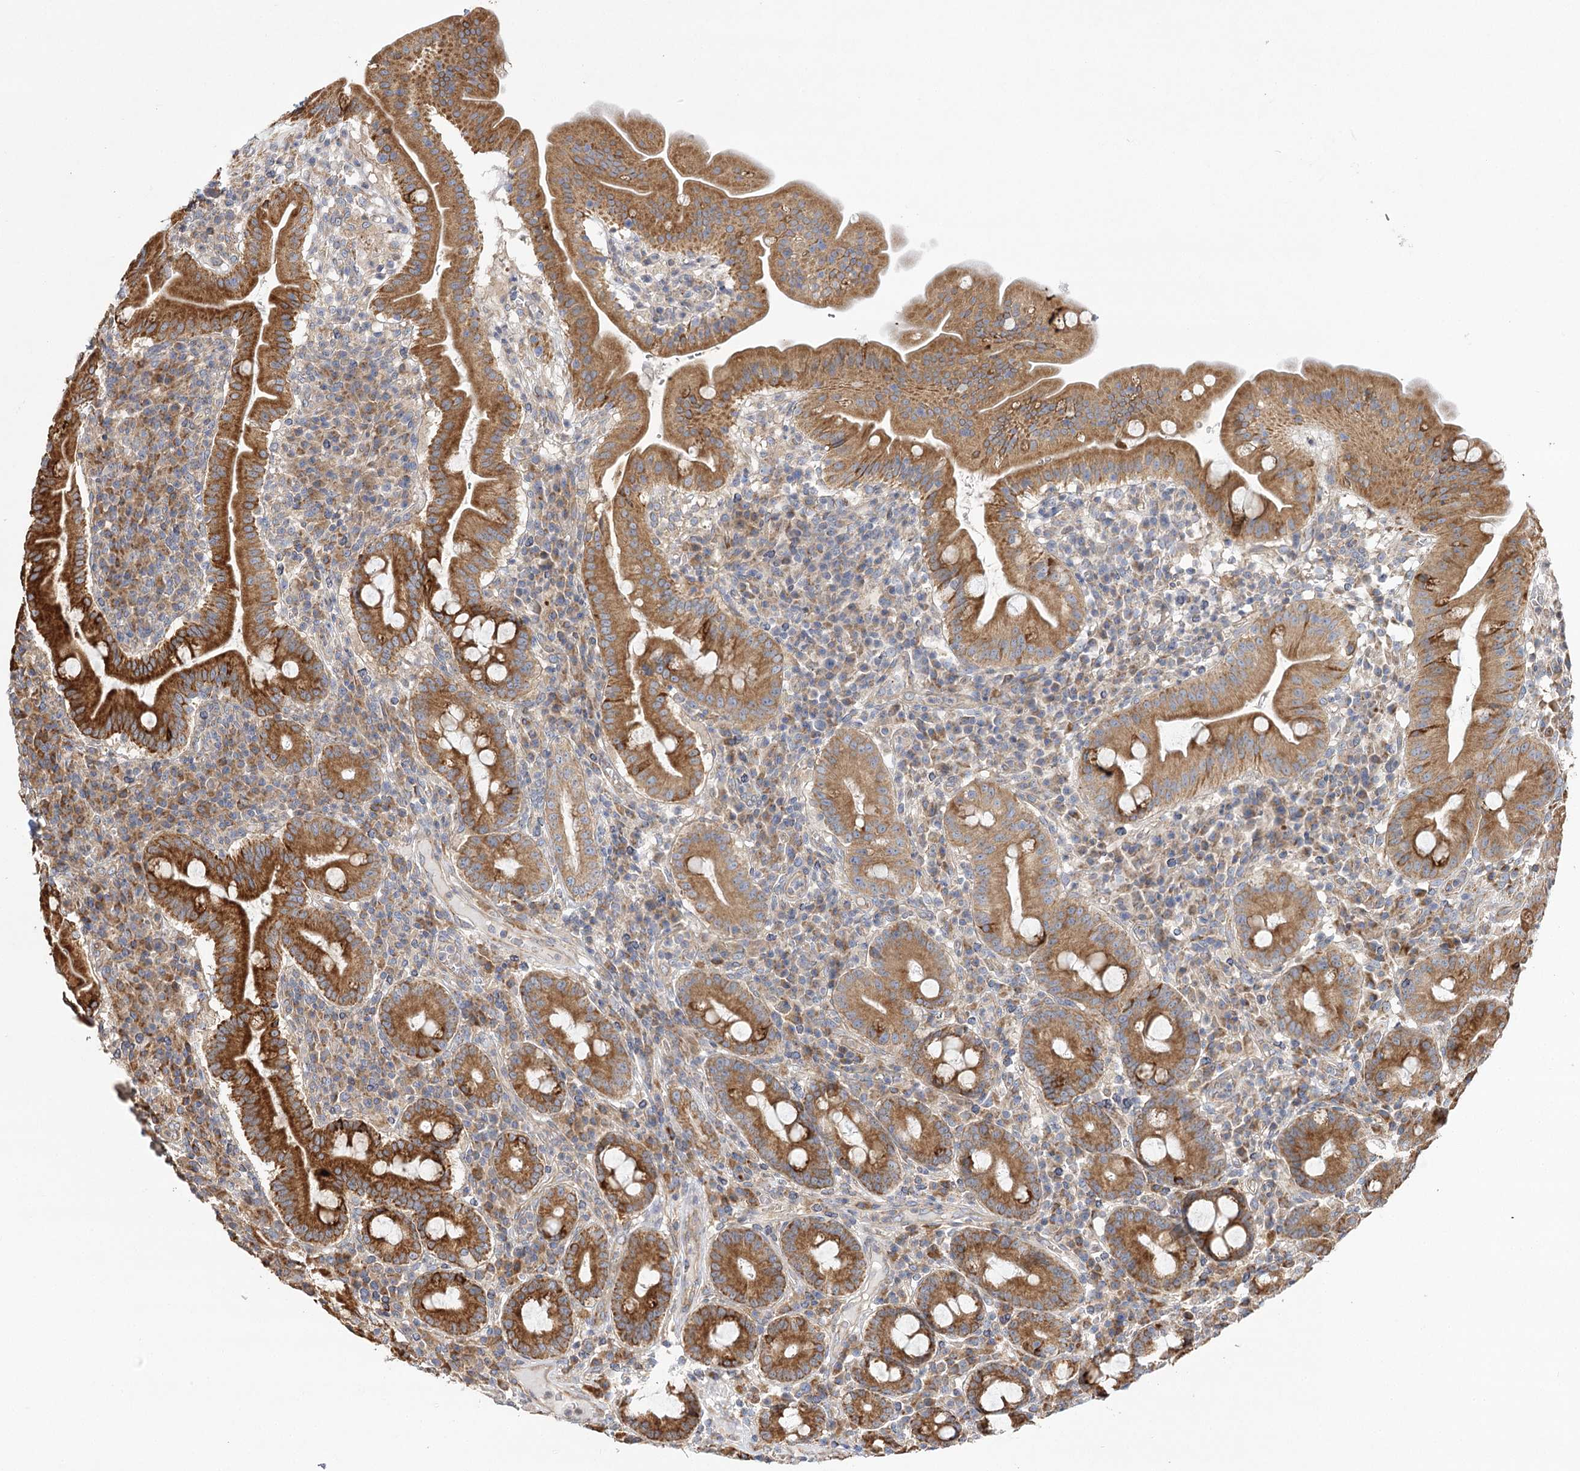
{"staining": {"intensity": "strong", "quantity": "25%-75%", "location": "cytoplasmic/membranous"}, "tissue": "duodenum", "cell_type": "Glandular cells", "image_type": "normal", "snomed": [{"axis": "morphology", "description": "Normal tissue, NOS"}, {"axis": "topography", "description": "Duodenum"}], "caption": "This photomicrograph exhibits immunohistochemistry staining of unremarkable duodenum, with high strong cytoplasmic/membranous positivity in about 25%-75% of glandular cells.", "gene": "ZFYVE16", "patient": {"sex": "male", "age": 50}}